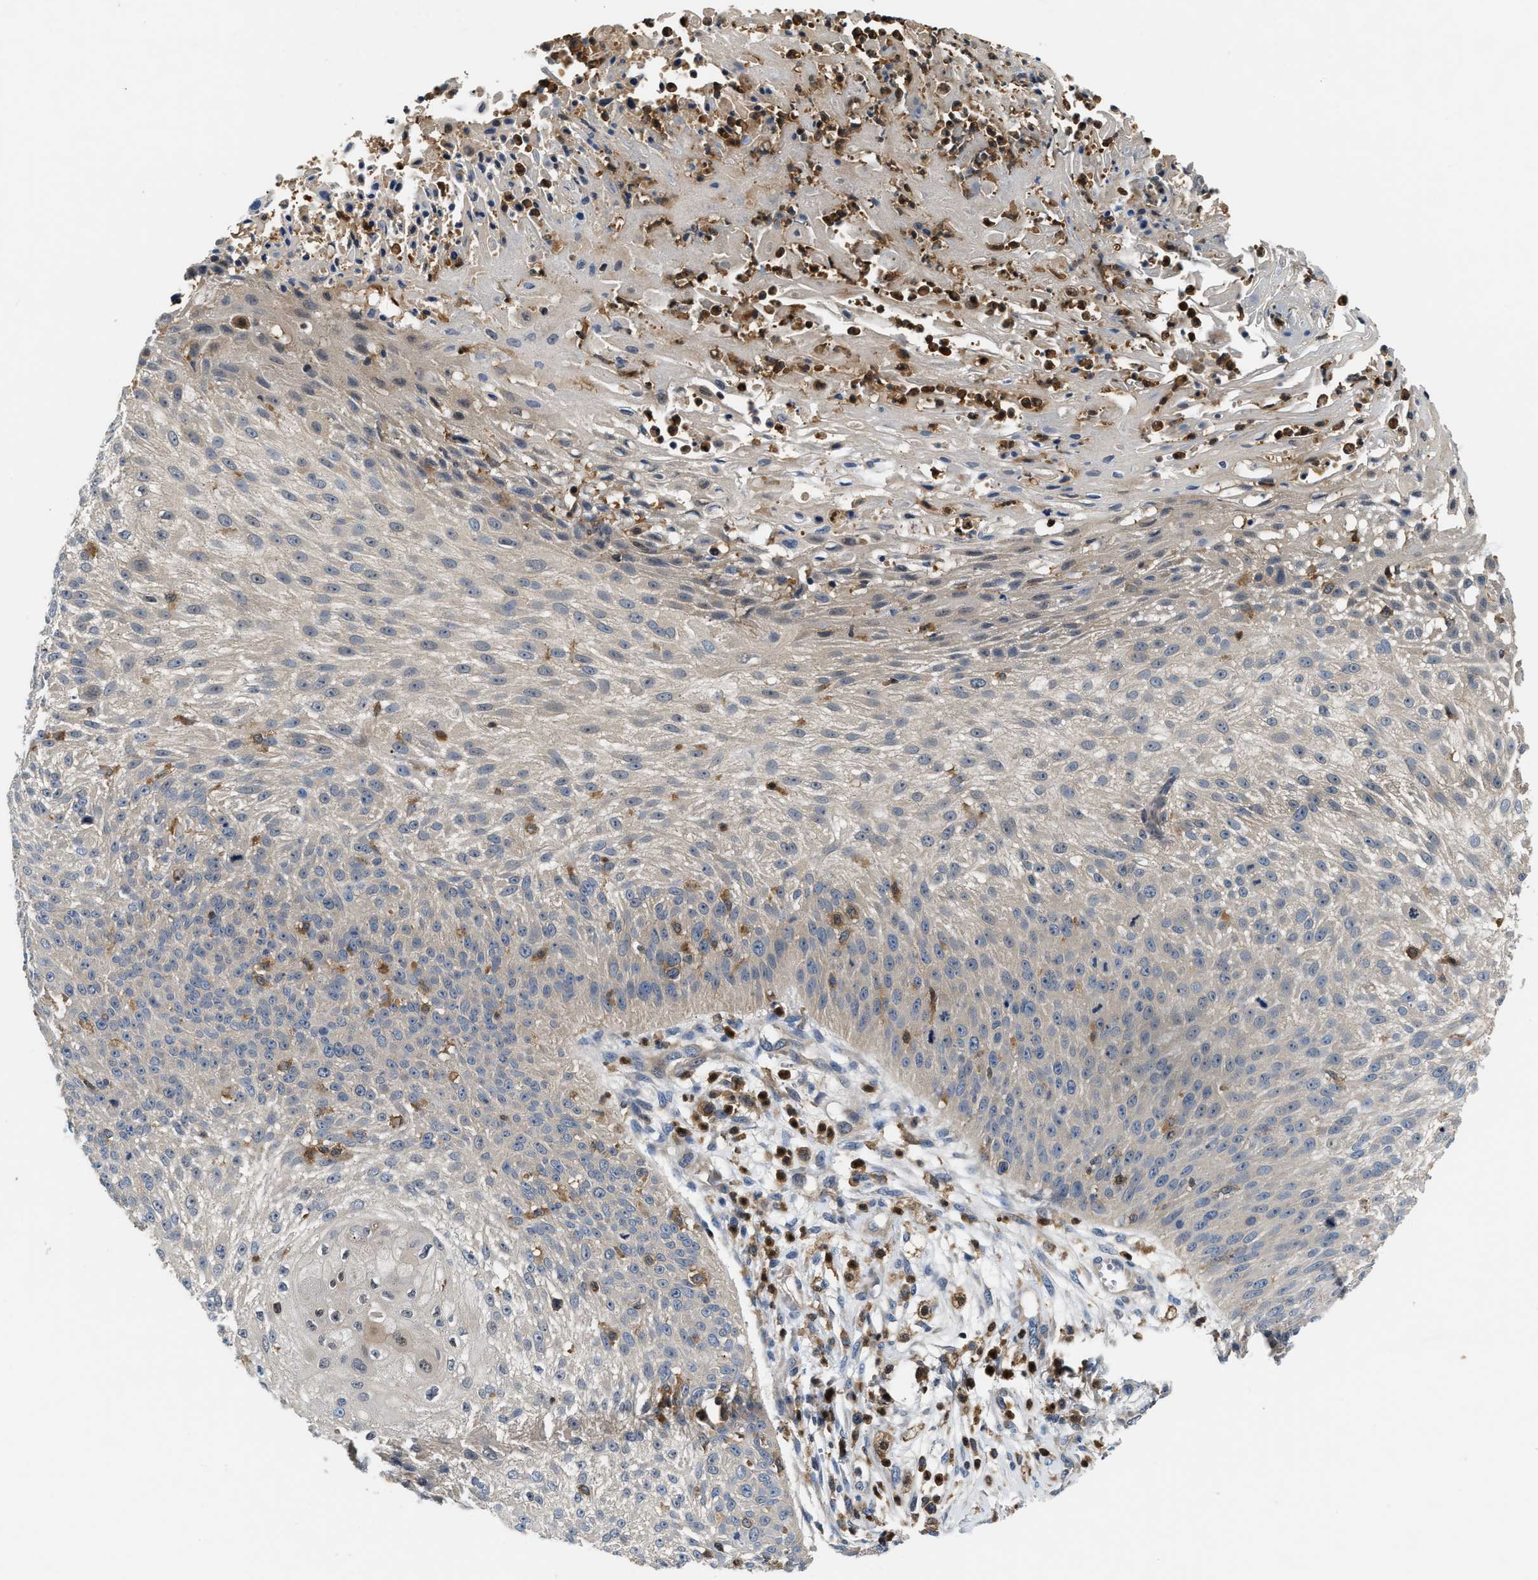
{"staining": {"intensity": "negative", "quantity": "none", "location": "none"}, "tissue": "skin cancer", "cell_type": "Tumor cells", "image_type": "cancer", "snomed": [{"axis": "morphology", "description": "Squamous cell carcinoma, NOS"}, {"axis": "topography", "description": "Skin"}], "caption": "High power microscopy image of an IHC photomicrograph of skin cancer, revealing no significant staining in tumor cells. (DAB (3,3'-diaminobenzidine) IHC with hematoxylin counter stain).", "gene": "OSTF1", "patient": {"sex": "female", "age": 80}}